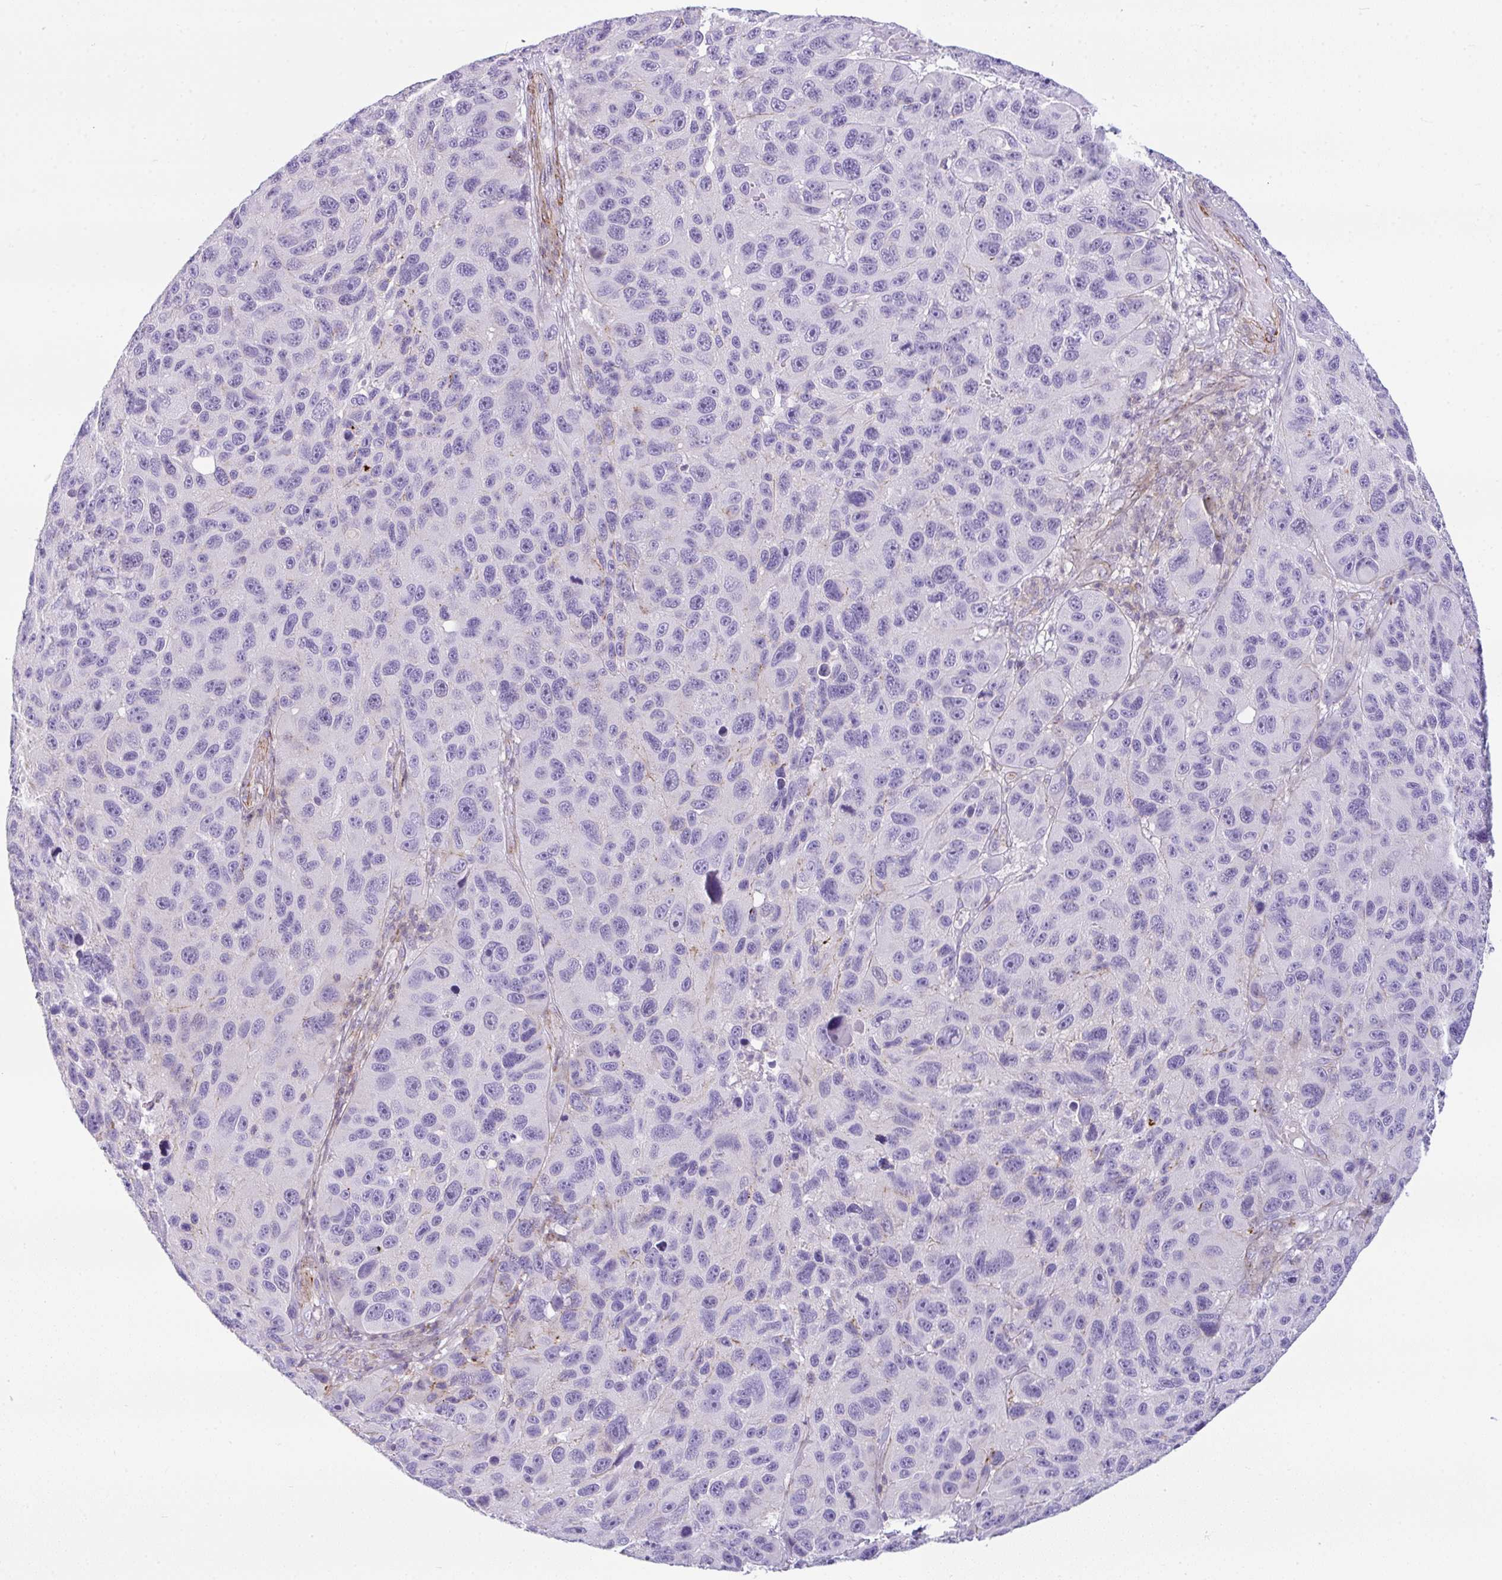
{"staining": {"intensity": "negative", "quantity": "none", "location": "none"}, "tissue": "melanoma", "cell_type": "Tumor cells", "image_type": "cancer", "snomed": [{"axis": "morphology", "description": "Malignant melanoma, NOS"}, {"axis": "topography", "description": "Skin"}], "caption": "Micrograph shows no protein expression in tumor cells of melanoma tissue.", "gene": "CDRT15", "patient": {"sex": "male", "age": 53}}